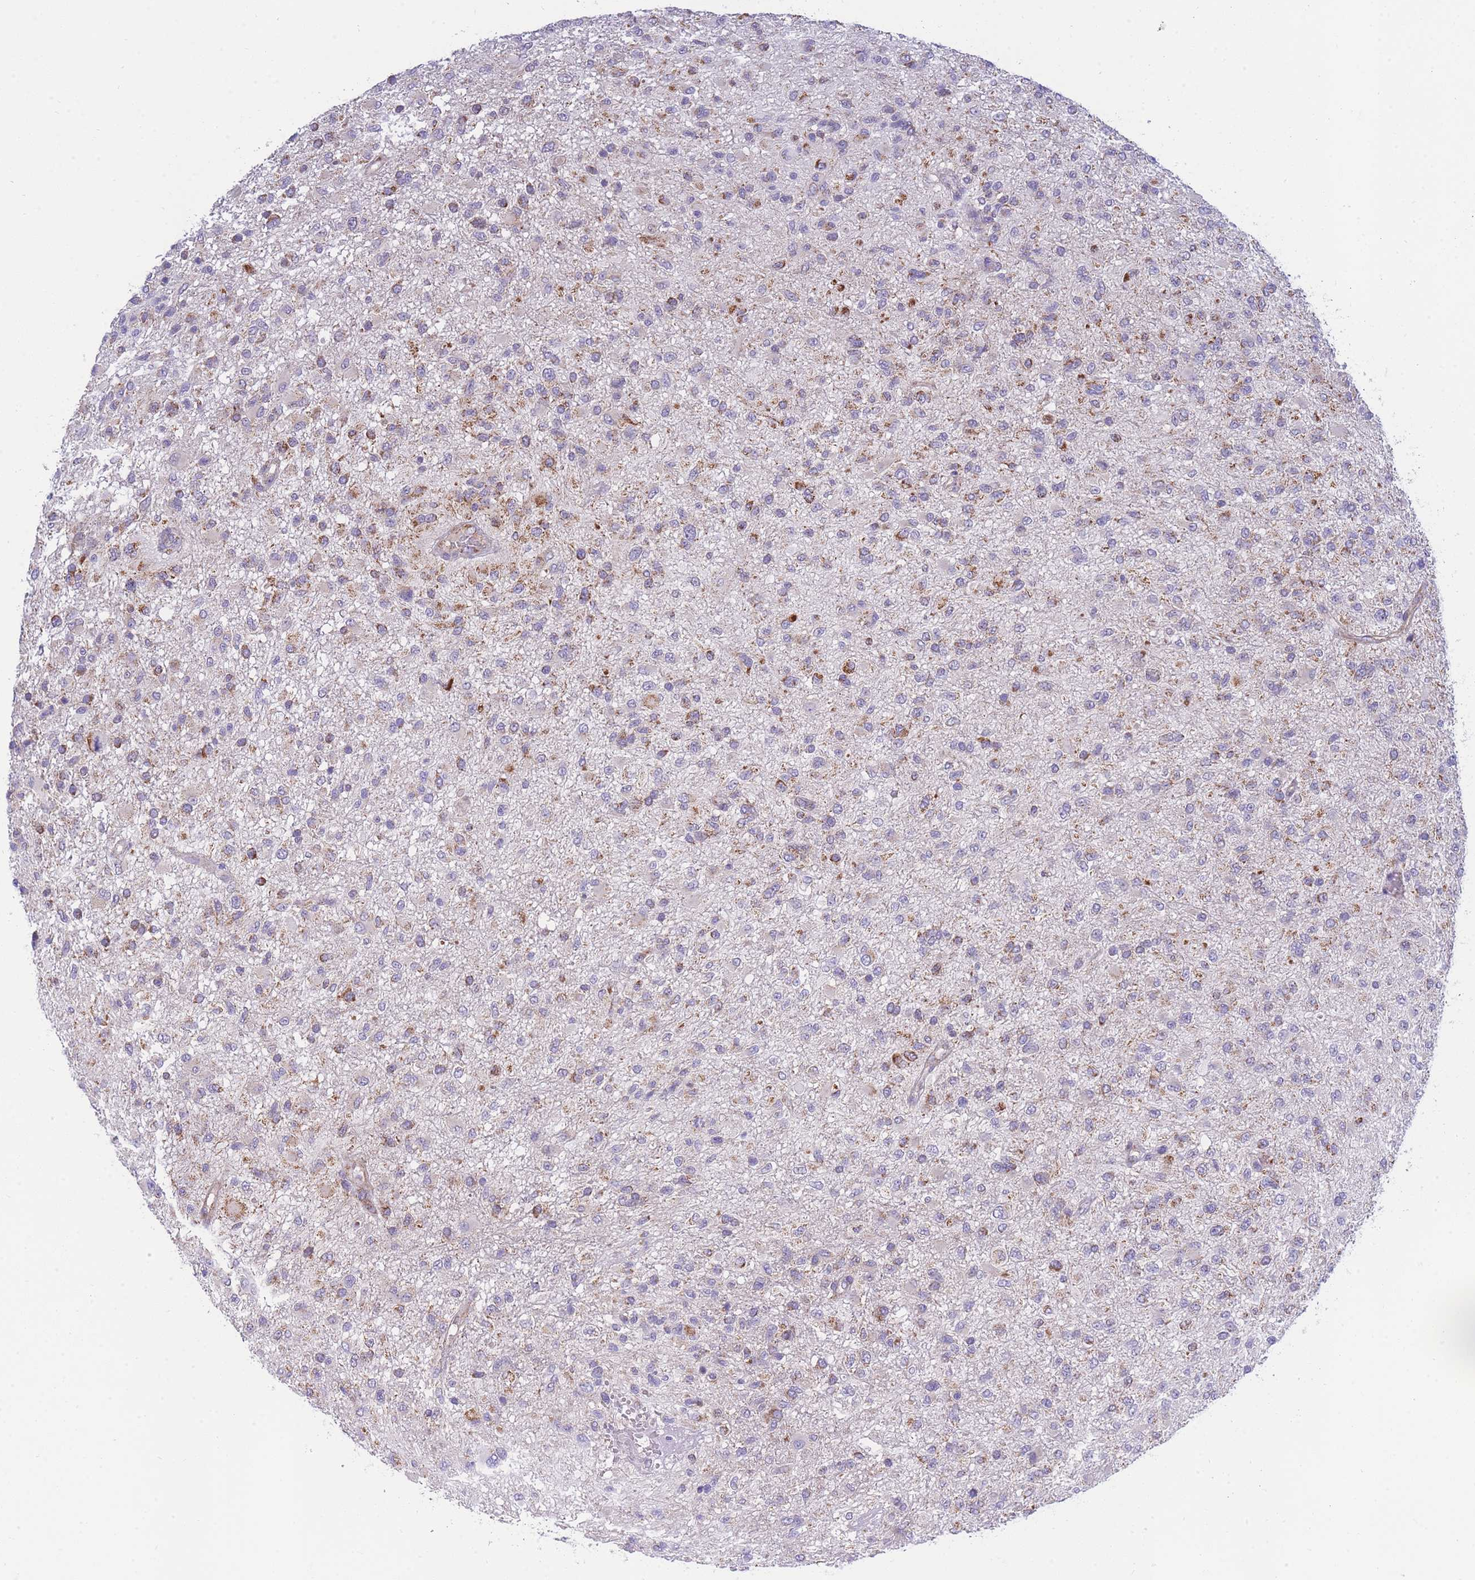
{"staining": {"intensity": "moderate", "quantity": "<25%", "location": "cytoplasmic/membranous"}, "tissue": "glioma", "cell_type": "Tumor cells", "image_type": "cancer", "snomed": [{"axis": "morphology", "description": "Glioma, malignant, High grade"}, {"axis": "topography", "description": "Brain"}], "caption": "Malignant high-grade glioma stained with immunohistochemistry reveals moderate cytoplasmic/membranous expression in about <25% of tumor cells.", "gene": "MRPS11", "patient": {"sex": "female", "age": 74}}